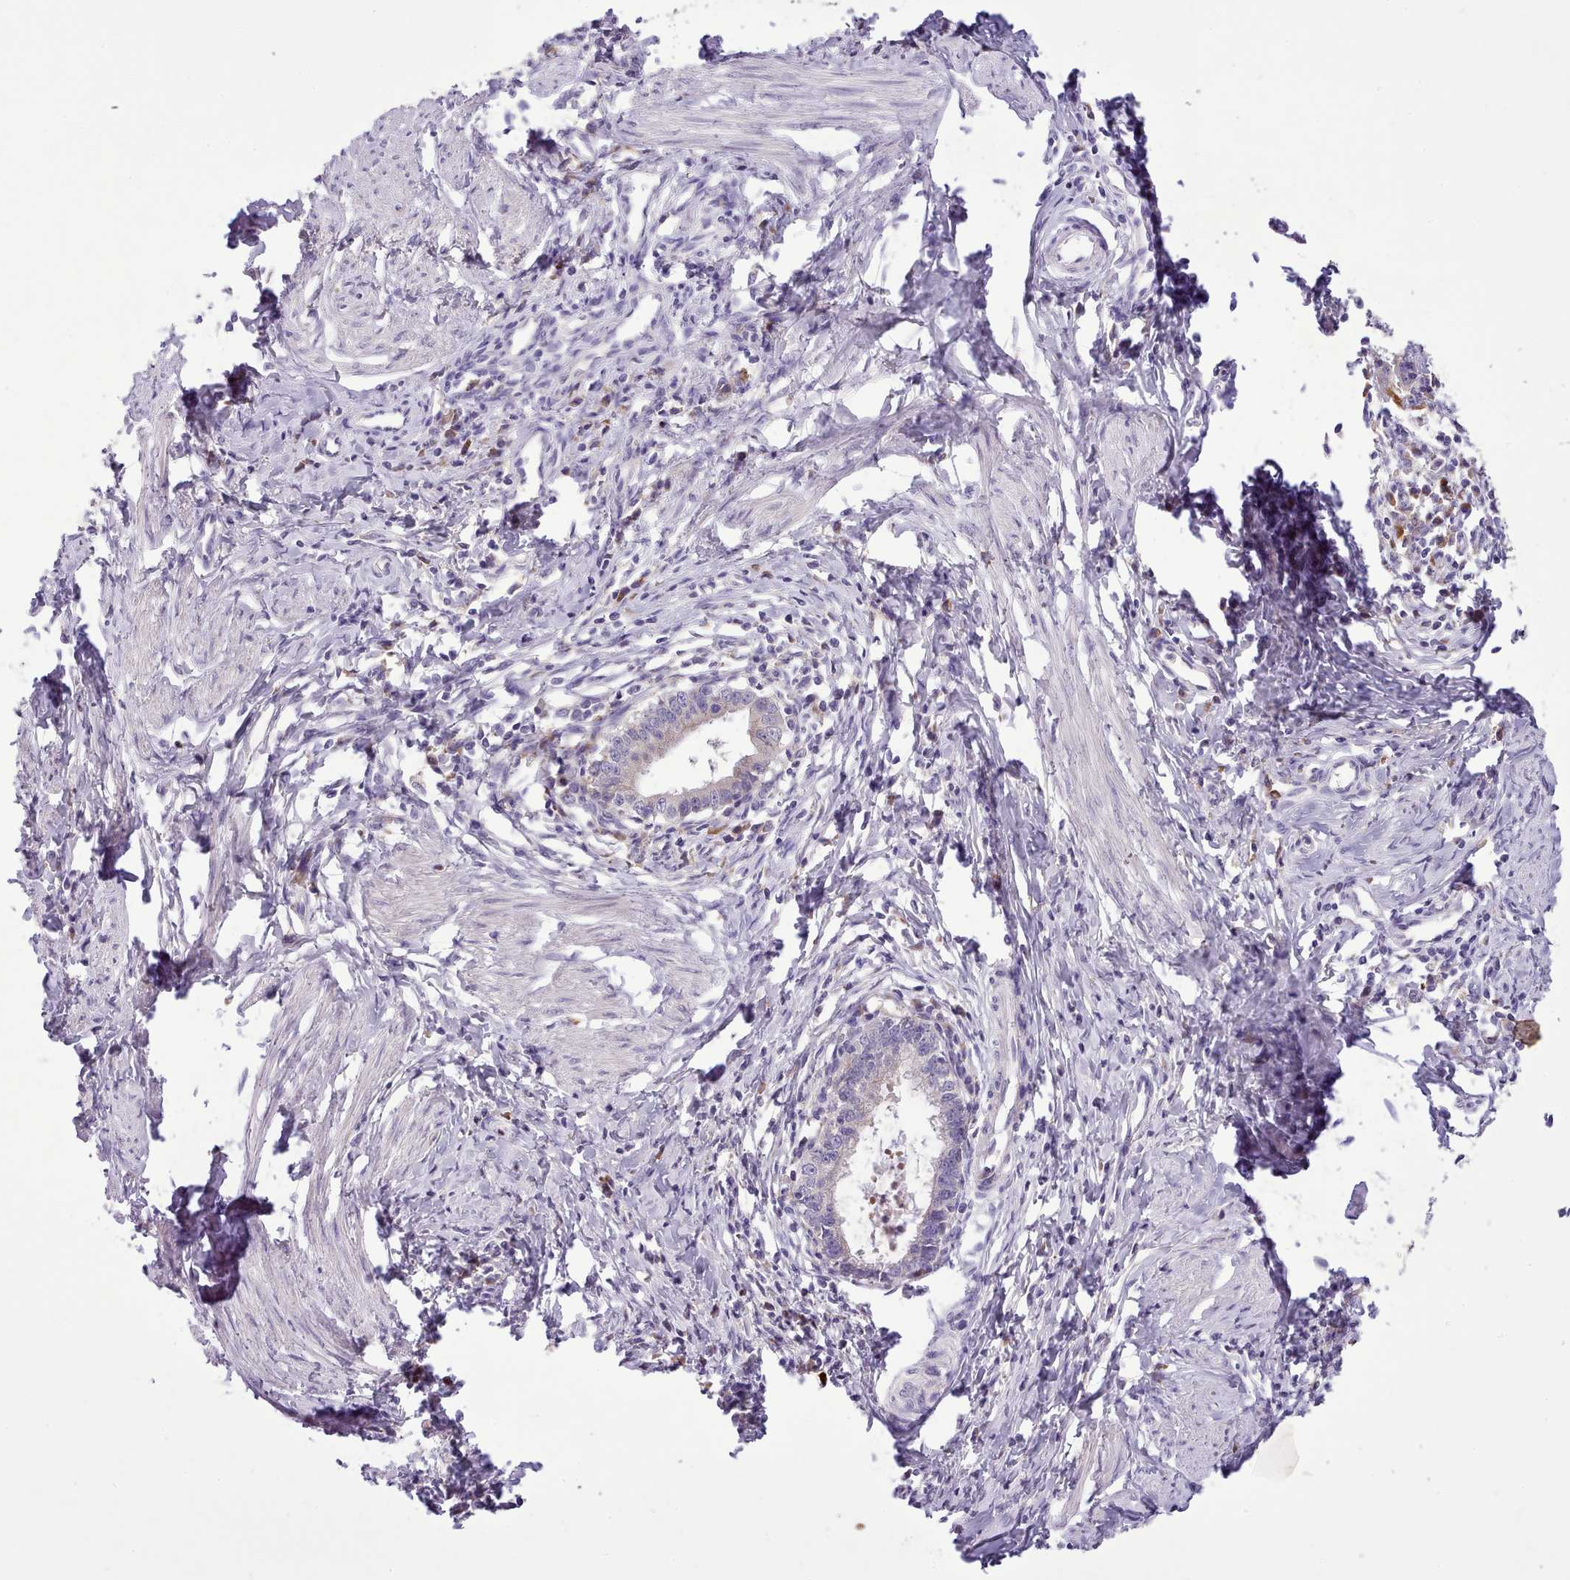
{"staining": {"intensity": "negative", "quantity": "none", "location": "none"}, "tissue": "cervical cancer", "cell_type": "Tumor cells", "image_type": "cancer", "snomed": [{"axis": "morphology", "description": "Adenocarcinoma, NOS"}, {"axis": "topography", "description": "Cervix"}], "caption": "Protein analysis of cervical cancer (adenocarcinoma) shows no significant positivity in tumor cells.", "gene": "FAM83E", "patient": {"sex": "female", "age": 36}}